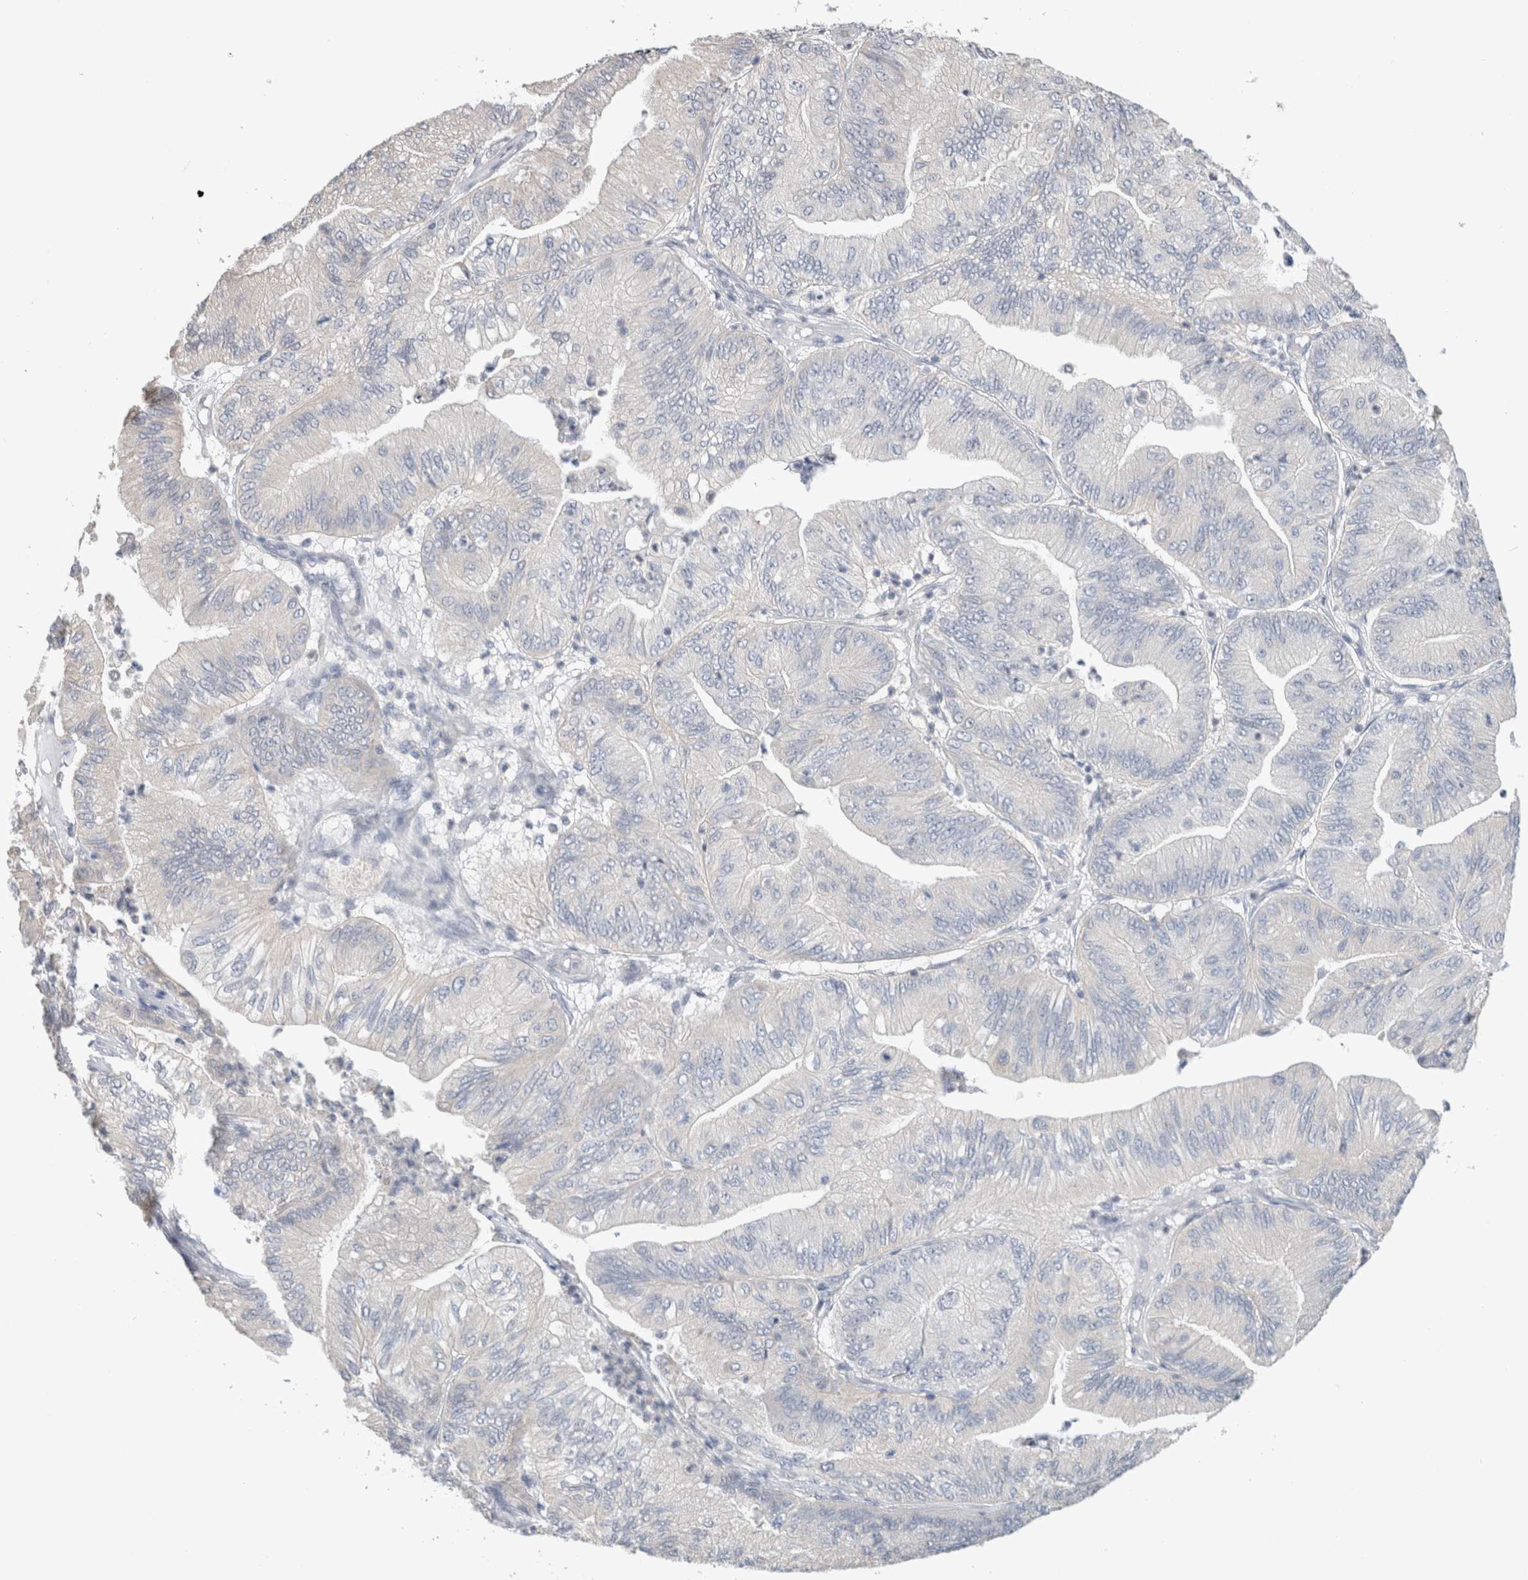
{"staining": {"intensity": "negative", "quantity": "none", "location": "none"}, "tissue": "ovarian cancer", "cell_type": "Tumor cells", "image_type": "cancer", "snomed": [{"axis": "morphology", "description": "Cystadenocarcinoma, mucinous, NOS"}, {"axis": "topography", "description": "Ovary"}], "caption": "IHC image of neoplastic tissue: human ovarian mucinous cystadenocarcinoma stained with DAB (3,3'-diaminobenzidine) demonstrates no significant protein staining in tumor cells.", "gene": "DMD", "patient": {"sex": "female", "age": 61}}